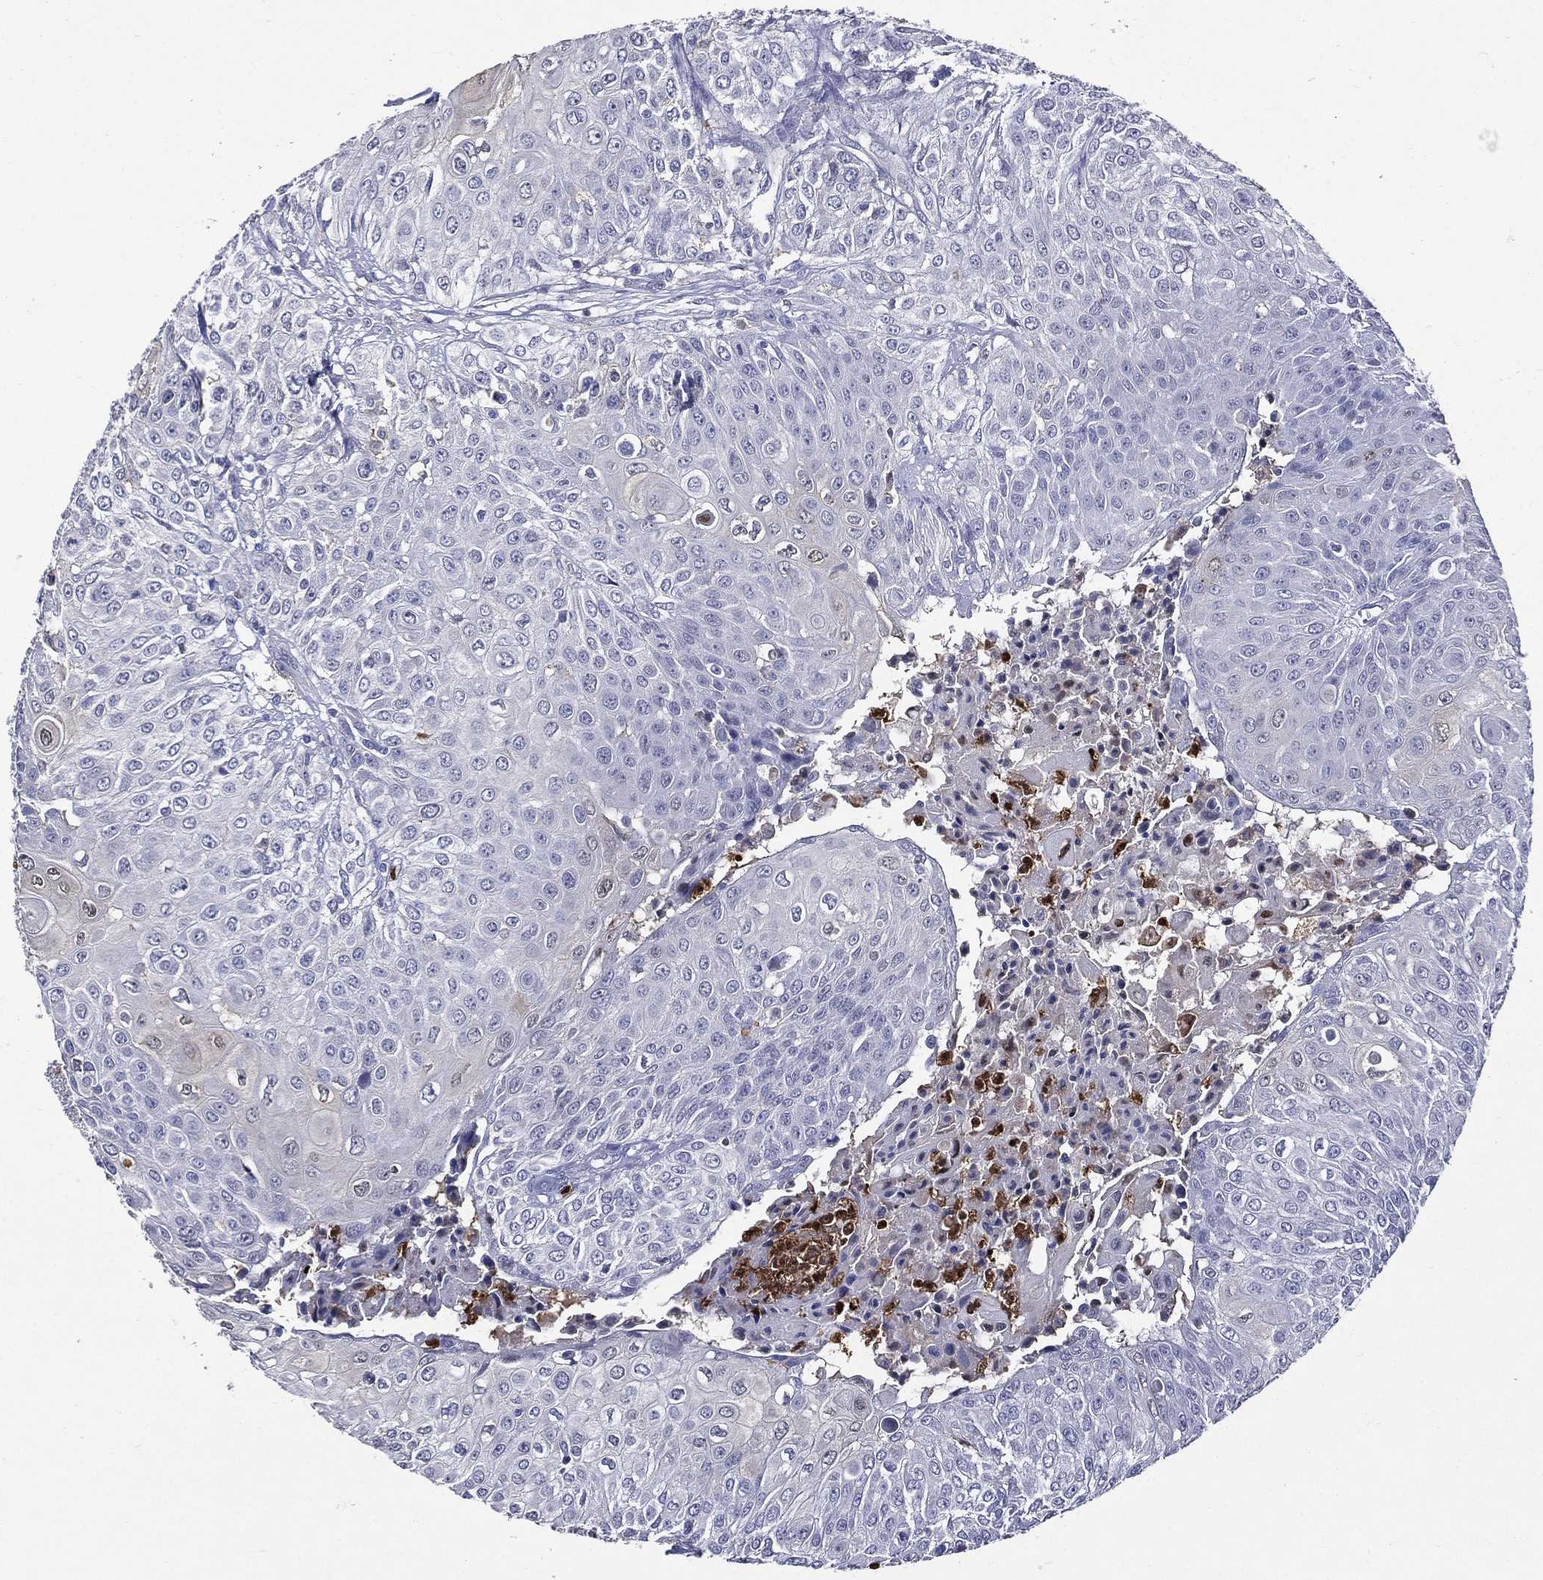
{"staining": {"intensity": "negative", "quantity": "none", "location": "none"}, "tissue": "urothelial cancer", "cell_type": "Tumor cells", "image_type": "cancer", "snomed": [{"axis": "morphology", "description": "Urothelial carcinoma, High grade"}, {"axis": "topography", "description": "Urinary bladder"}], "caption": "Tumor cells show no significant expression in urothelial cancer. The staining is performed using DAB (3,3'-diaminobenzidine) brown chromogen with nuclei counter-stained in using hematoxylin.", "gene": "GPR171", "patient": {"sex": "female", "age": 79}}